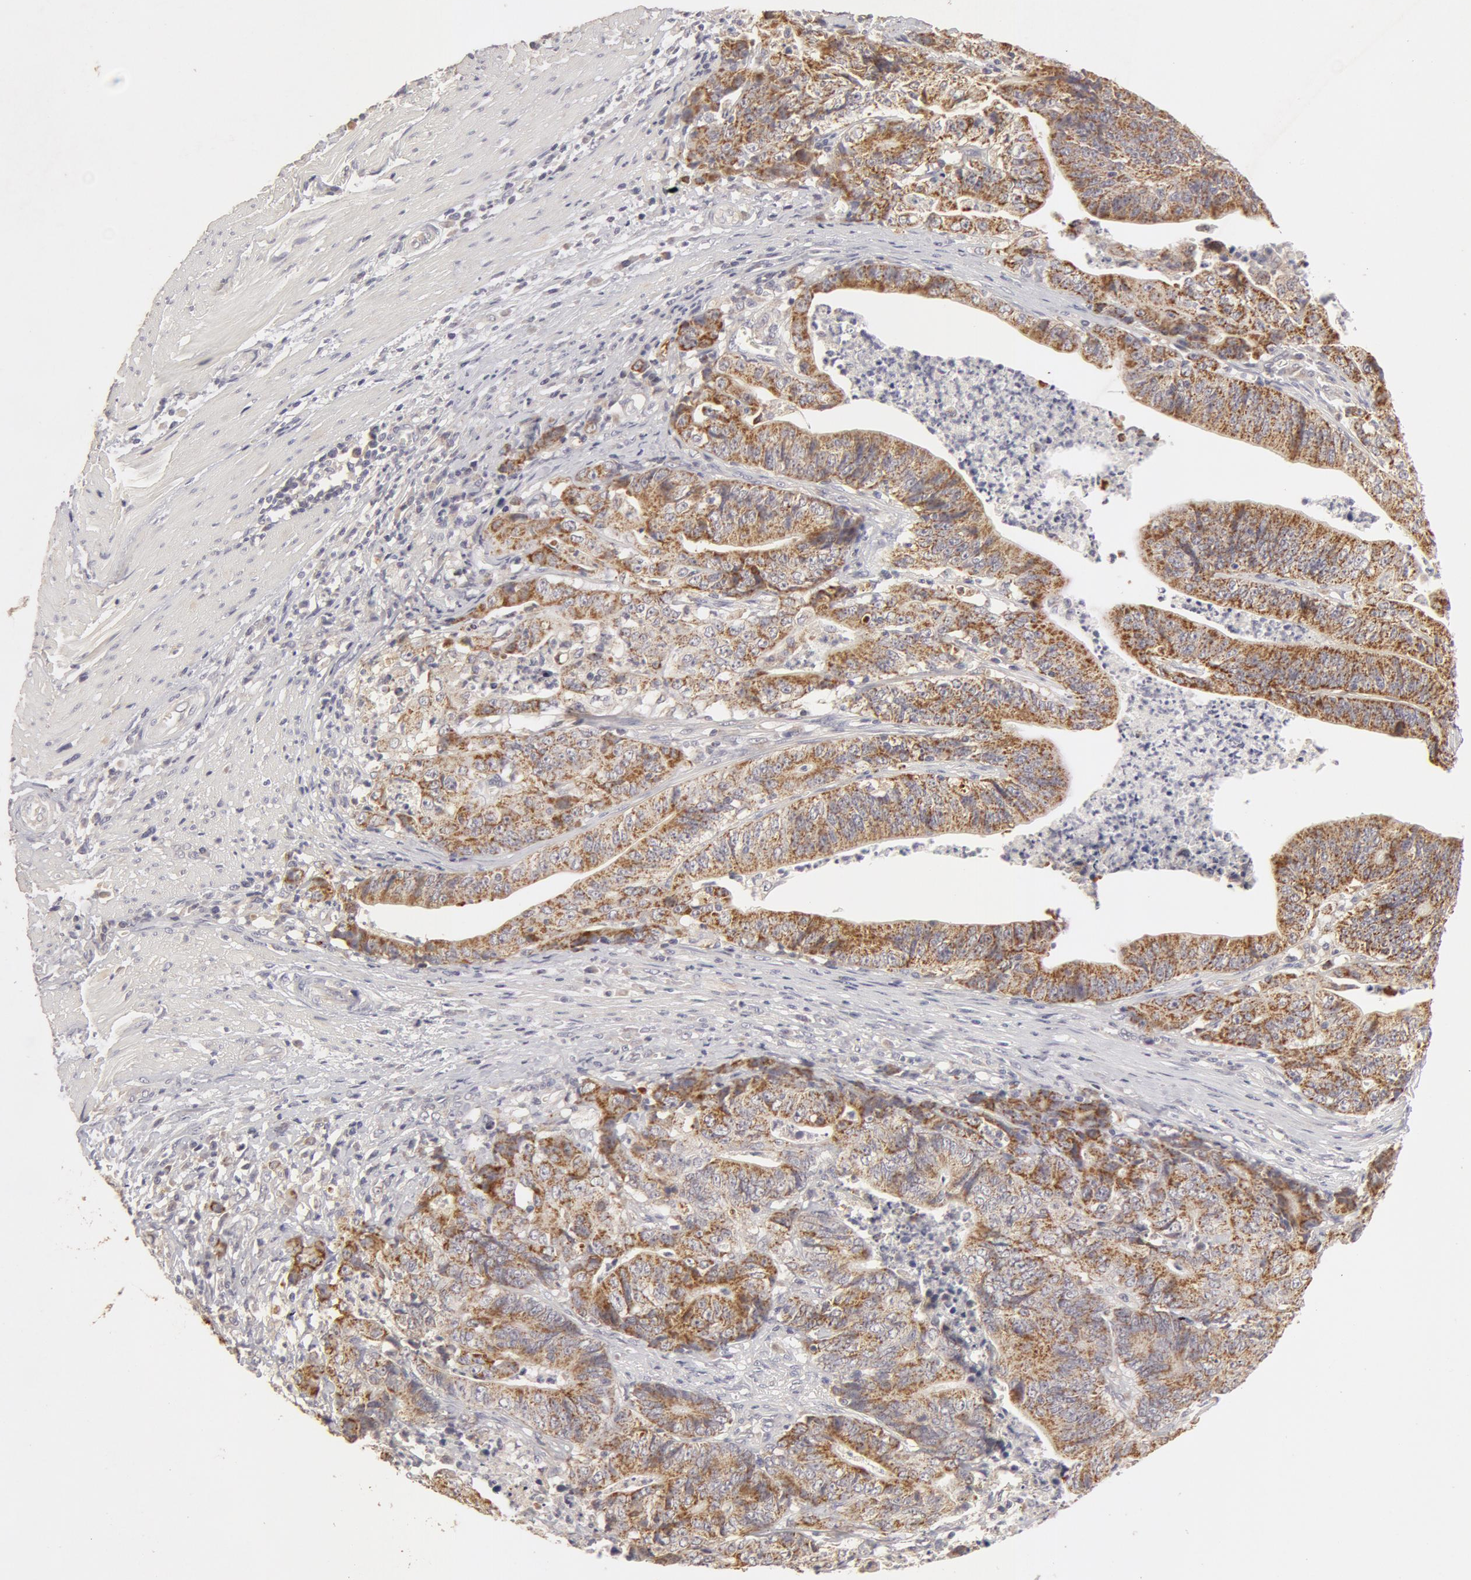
{"staining": {"intensity": "weak", "quantity": "25%-75%", "location": "cytoplasmic/membranous"}, "tissue": "stomach cancer", "cell_type": "Tumor cells", "image_type": "cancer", "snomed": [{"axis": "morphology", "description": "Adenocarcinoma, NOS"}, {"axis": "topography", "description": "Stomach, lower"}], "caption": "Immunohistochemistry (DAB (3,3'-diaminobenzidine)) staining of human adenocarcinoma (stomach) reveals weak cytoplasmic/membranous protein expression in approximately 25%-75% of tumor cells.", "gene": "ADPRH", "patient": {"sex": "female", "age": 86}}